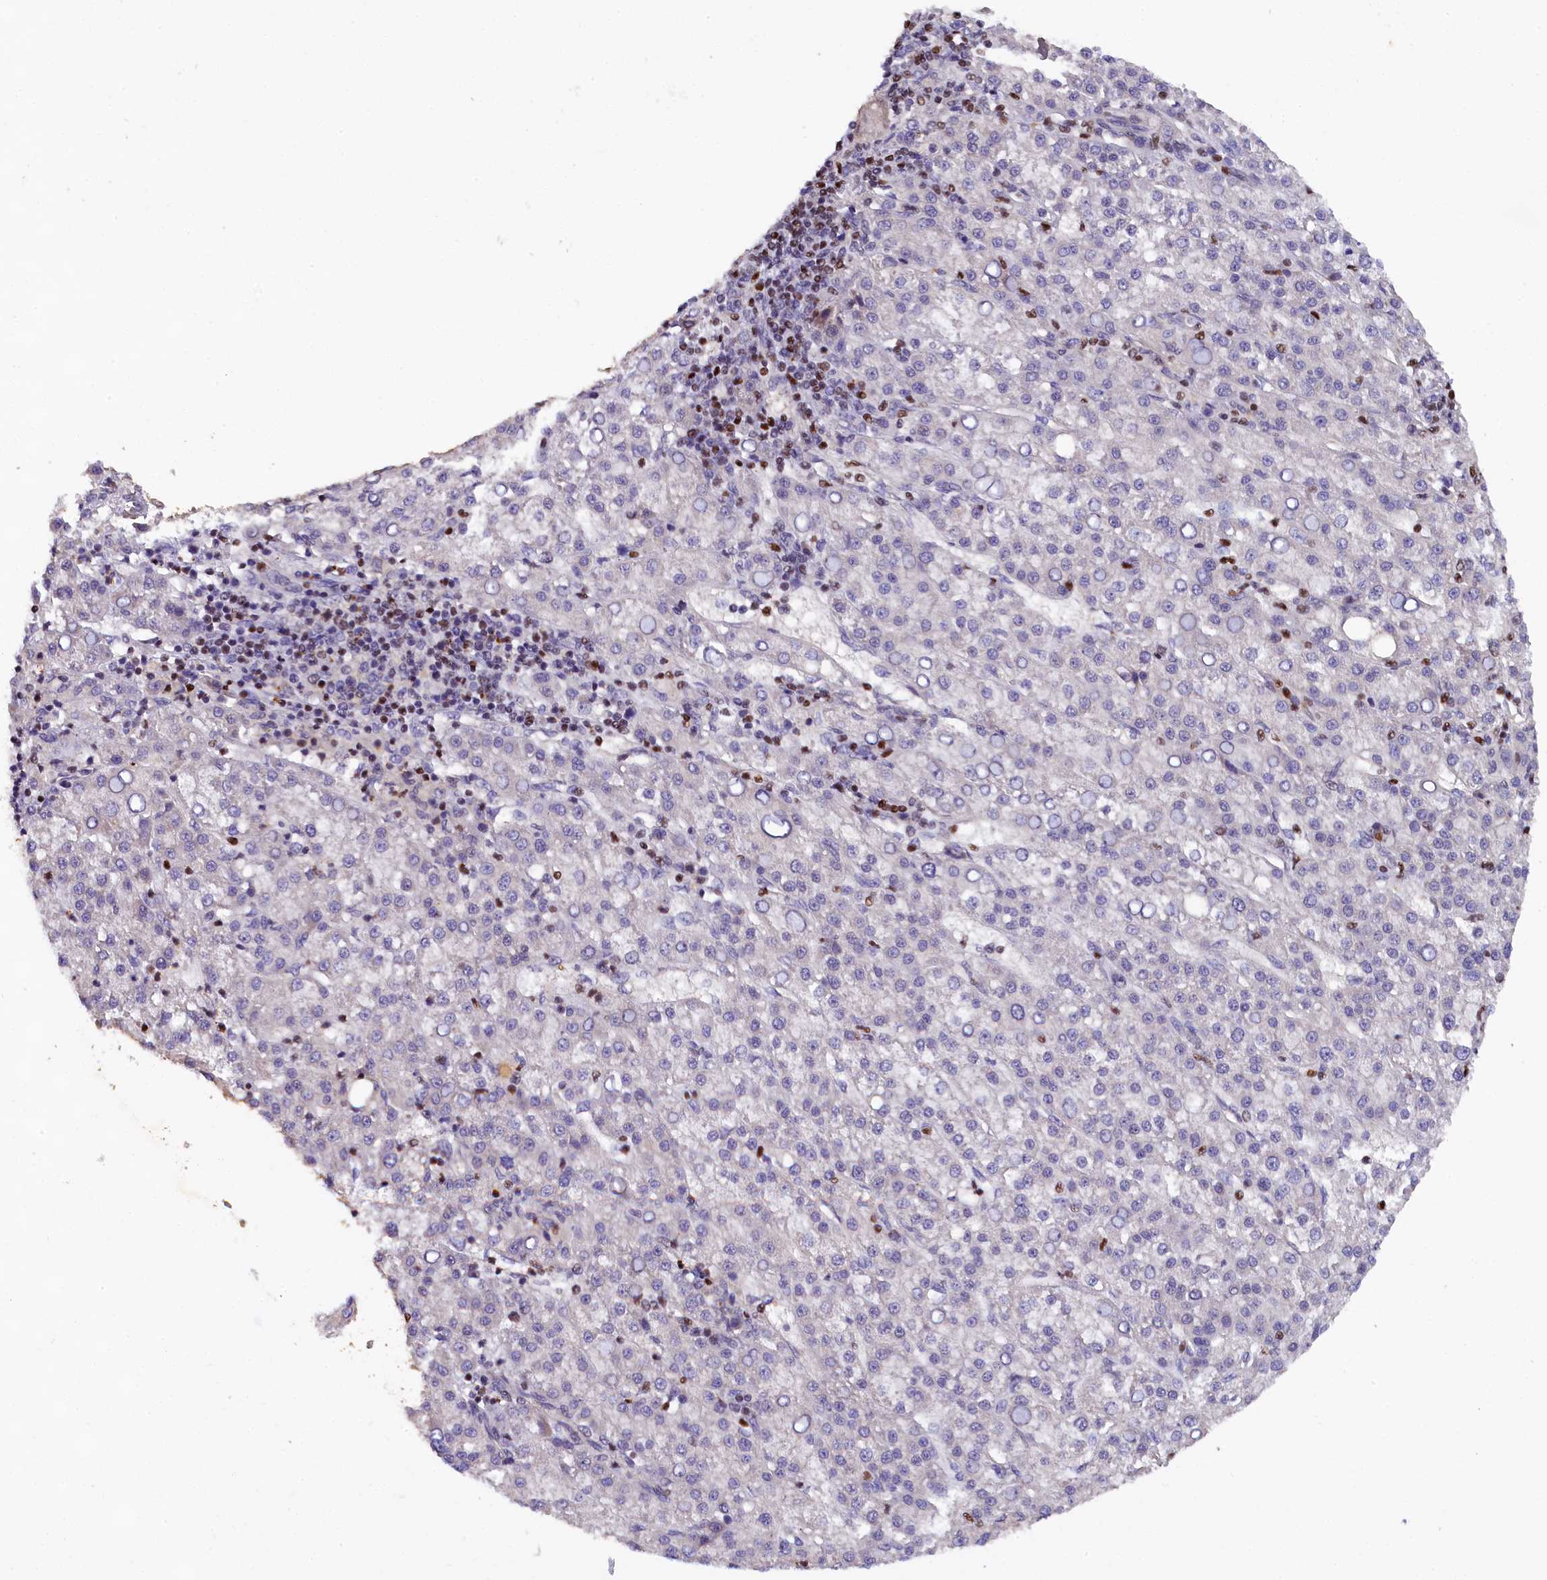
{"staining": {"intensity": "negative", "quantity": "none", "location": "none"}, "tissue": "liver cancer", "cell_type": "Tumor cells", "image_type": "cancer", "snomed": [{"axis": "morphology", "description": "Carcinoma, Hepatocellular, NOS"}, {"axis": "topography", "description": "Liver"}], "caption": "A photomicrograph of human liver cancer (hepatocellular carcinoma) is negative for staining in tumor cells.", "gene": "SP4", "patient": {"sex": "female", "age": 58}}